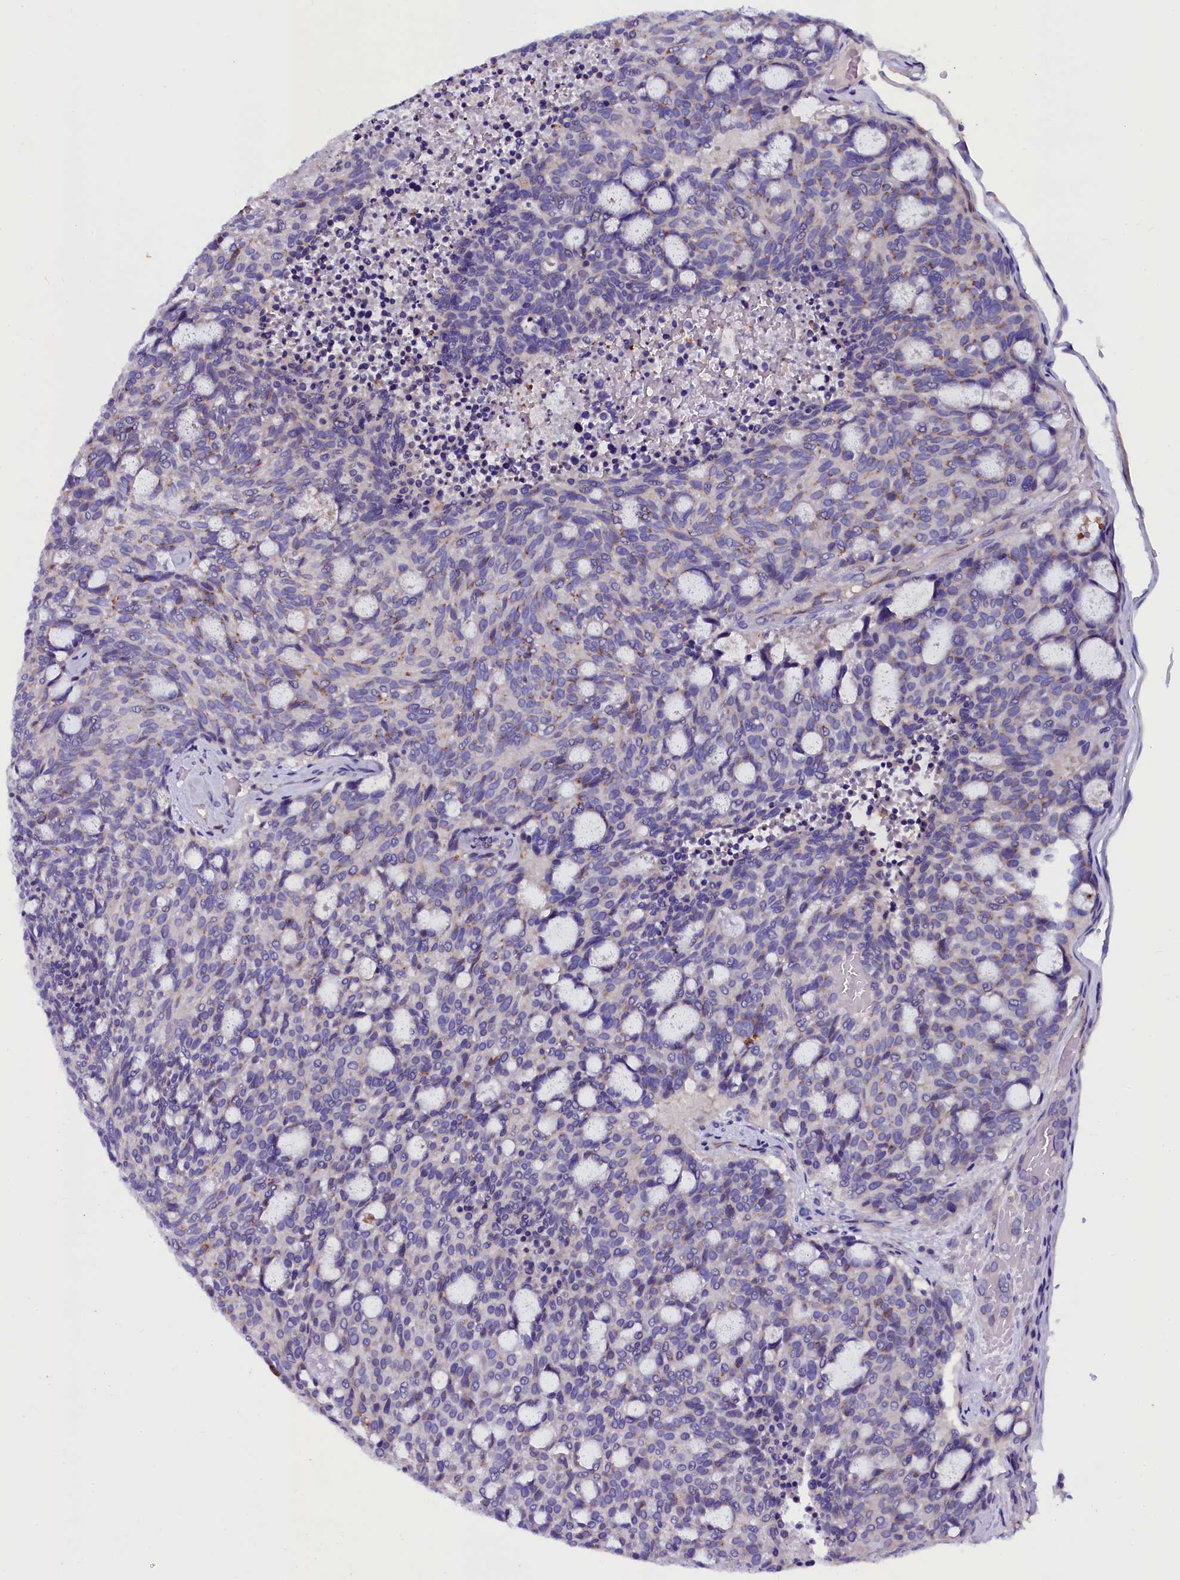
{"staining": {"intensity": "weak", "quantity": "<25%", "location": "cytoplasmic/membranous"}, "tissue": "carcinoid", "cell_type": "Tumor cells", "image_type": "cancer", "snomed": [{"axis": "morphology", "description": "Carcinoid, malignant, NOS"}, {"axis": "topography", "description": "Pancreas"}], "caption": "Immunohistochemistry image of human carcinoid stained for a protein (brown), which displays no positivity in tumor cells.", "gene": "OTOL1", "patient": {"sex": "female", "age": 54}}